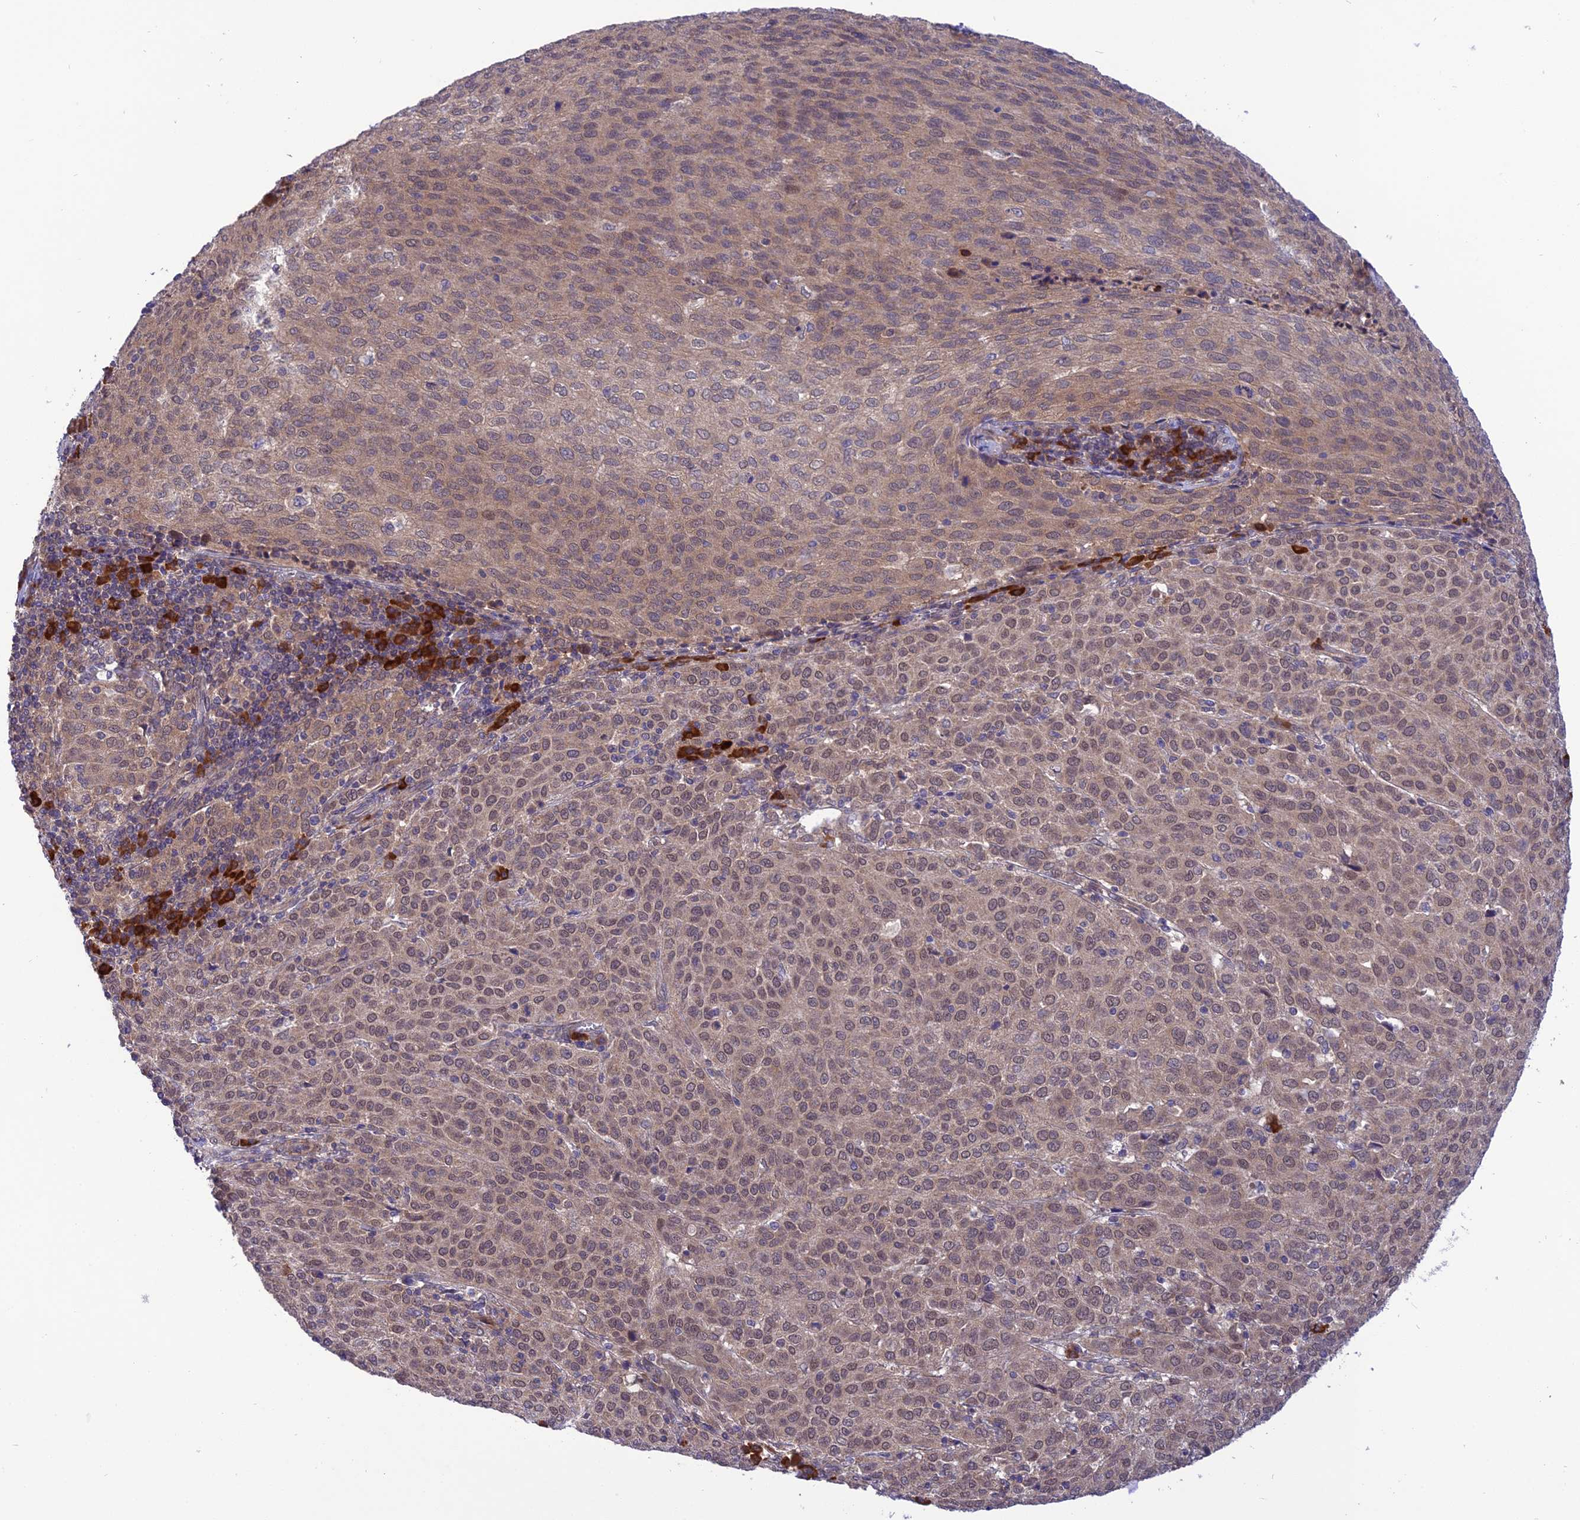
{"staining": {"intensity": "weak", "quantity": ">75%", "location": "cytoplasmic/membranous,nuclear"}, "tissue": "cervical cancer", "cell_type": "Tumor cells", "image_type": "cancer", "snomed": [{"axis": "morphology", "description": "Squamous cell carcinoma, NOS"}, {"axis": "topography", "description": "Cervix"}], "caption": "Protein expression analysis of human cervical cancer (squamous cell carcinoma) reveals weak cytoplasmic/membranous and nuclear expression in approximately >75% of tumor cells. (brown staining indicates protein expression, while blue staining denotes nuclei).", "gene": "UROS", "patient": {"sex": "female", "age": 46}}